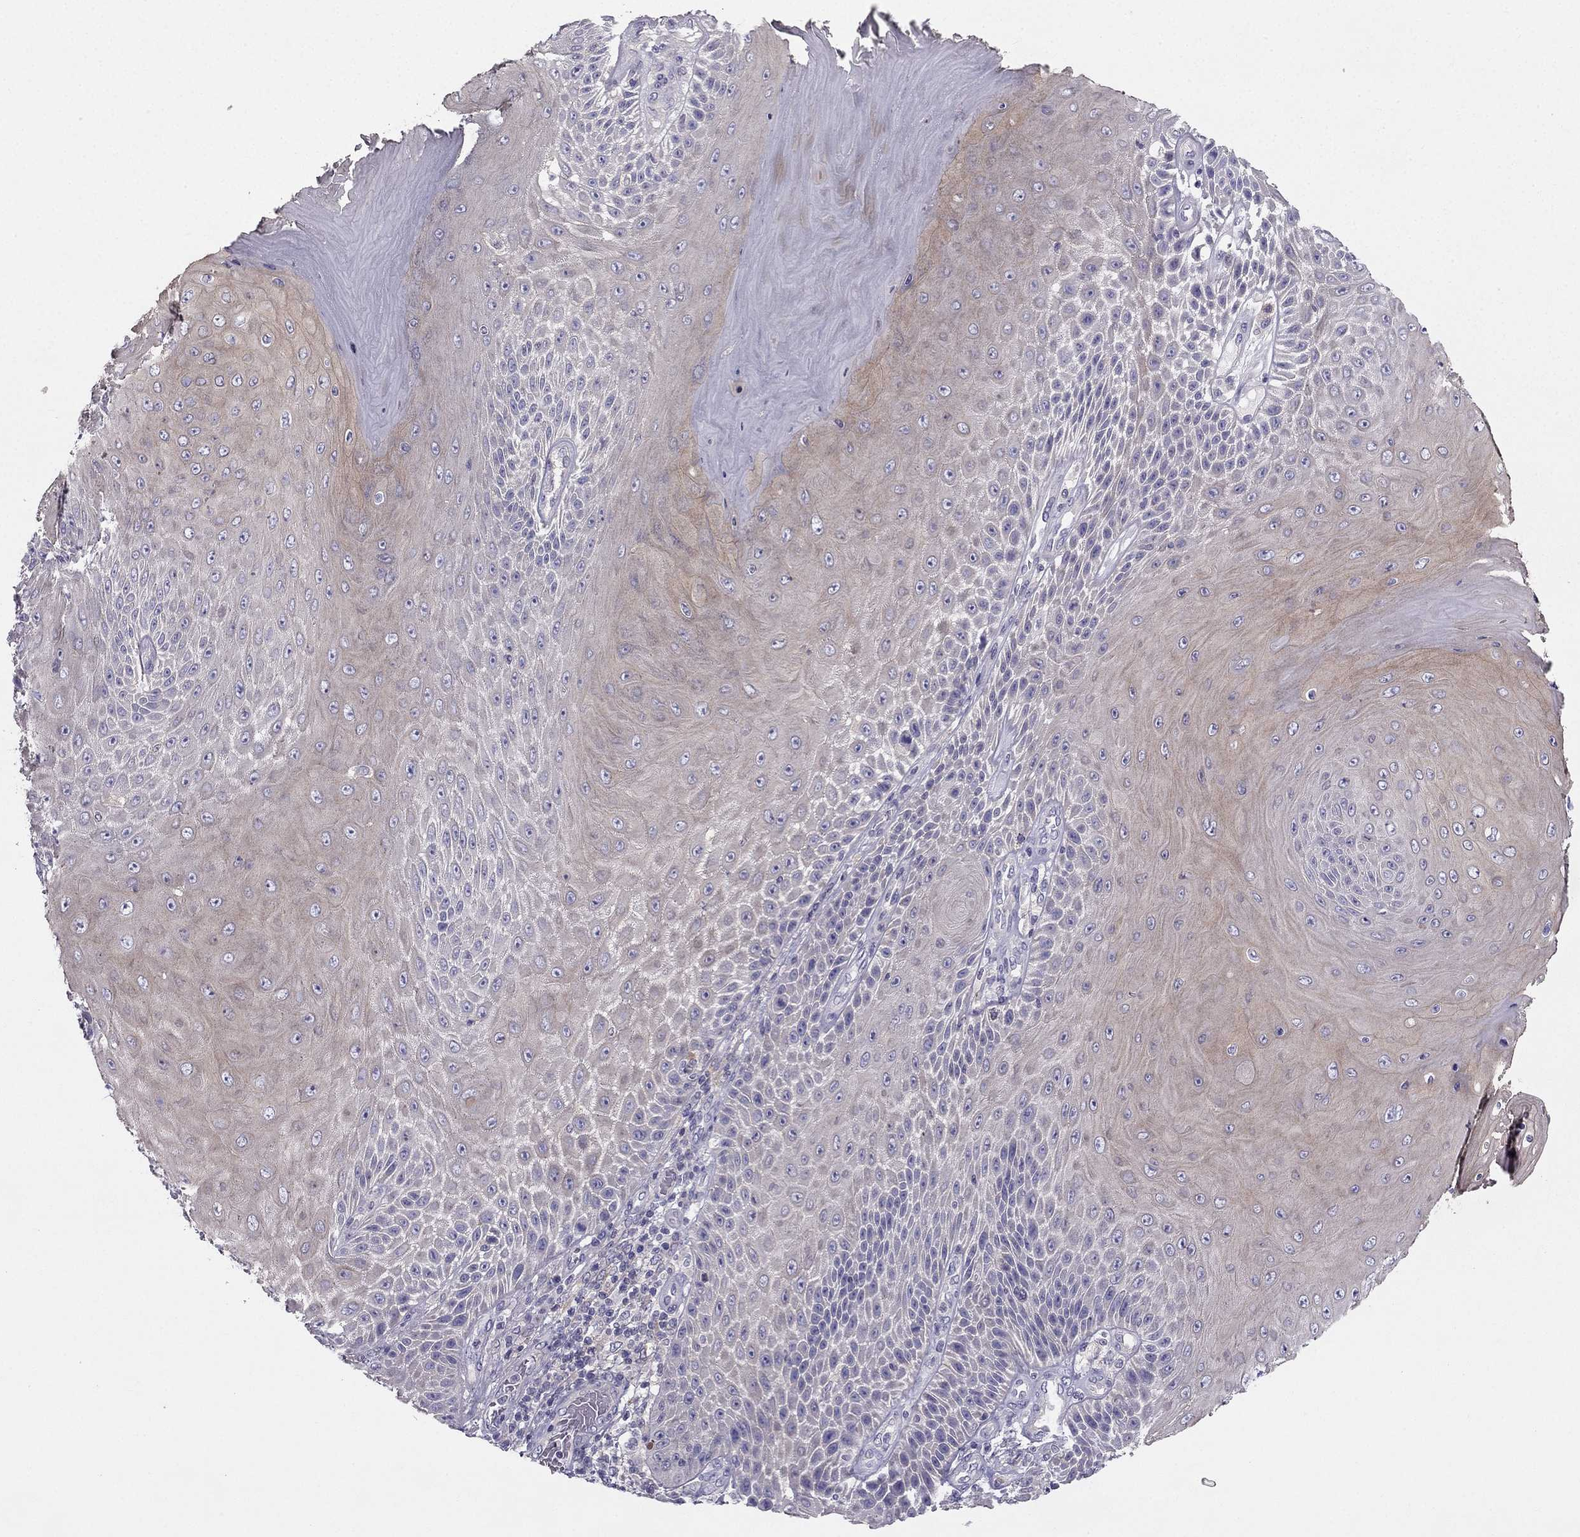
{"staining": {"intensity": "weak", "quantity": "<25%", "location": "cytoplasmic/membranous"}, "tissue": "skin cancer", "cell_type": "Tumor cells", "image_type": "cancer", "snomed": [{"axis": "morphology", "description": "Squamous cell carcinoma, NOS"}, {"axis": "topography", "description": "Skin"}], "caption": "Skin cancer was stained to show a protein in brown. There is no significant expression in tumor cells.", "gene": "SYT5", "patient": {"sex": "male", "age": 62}}